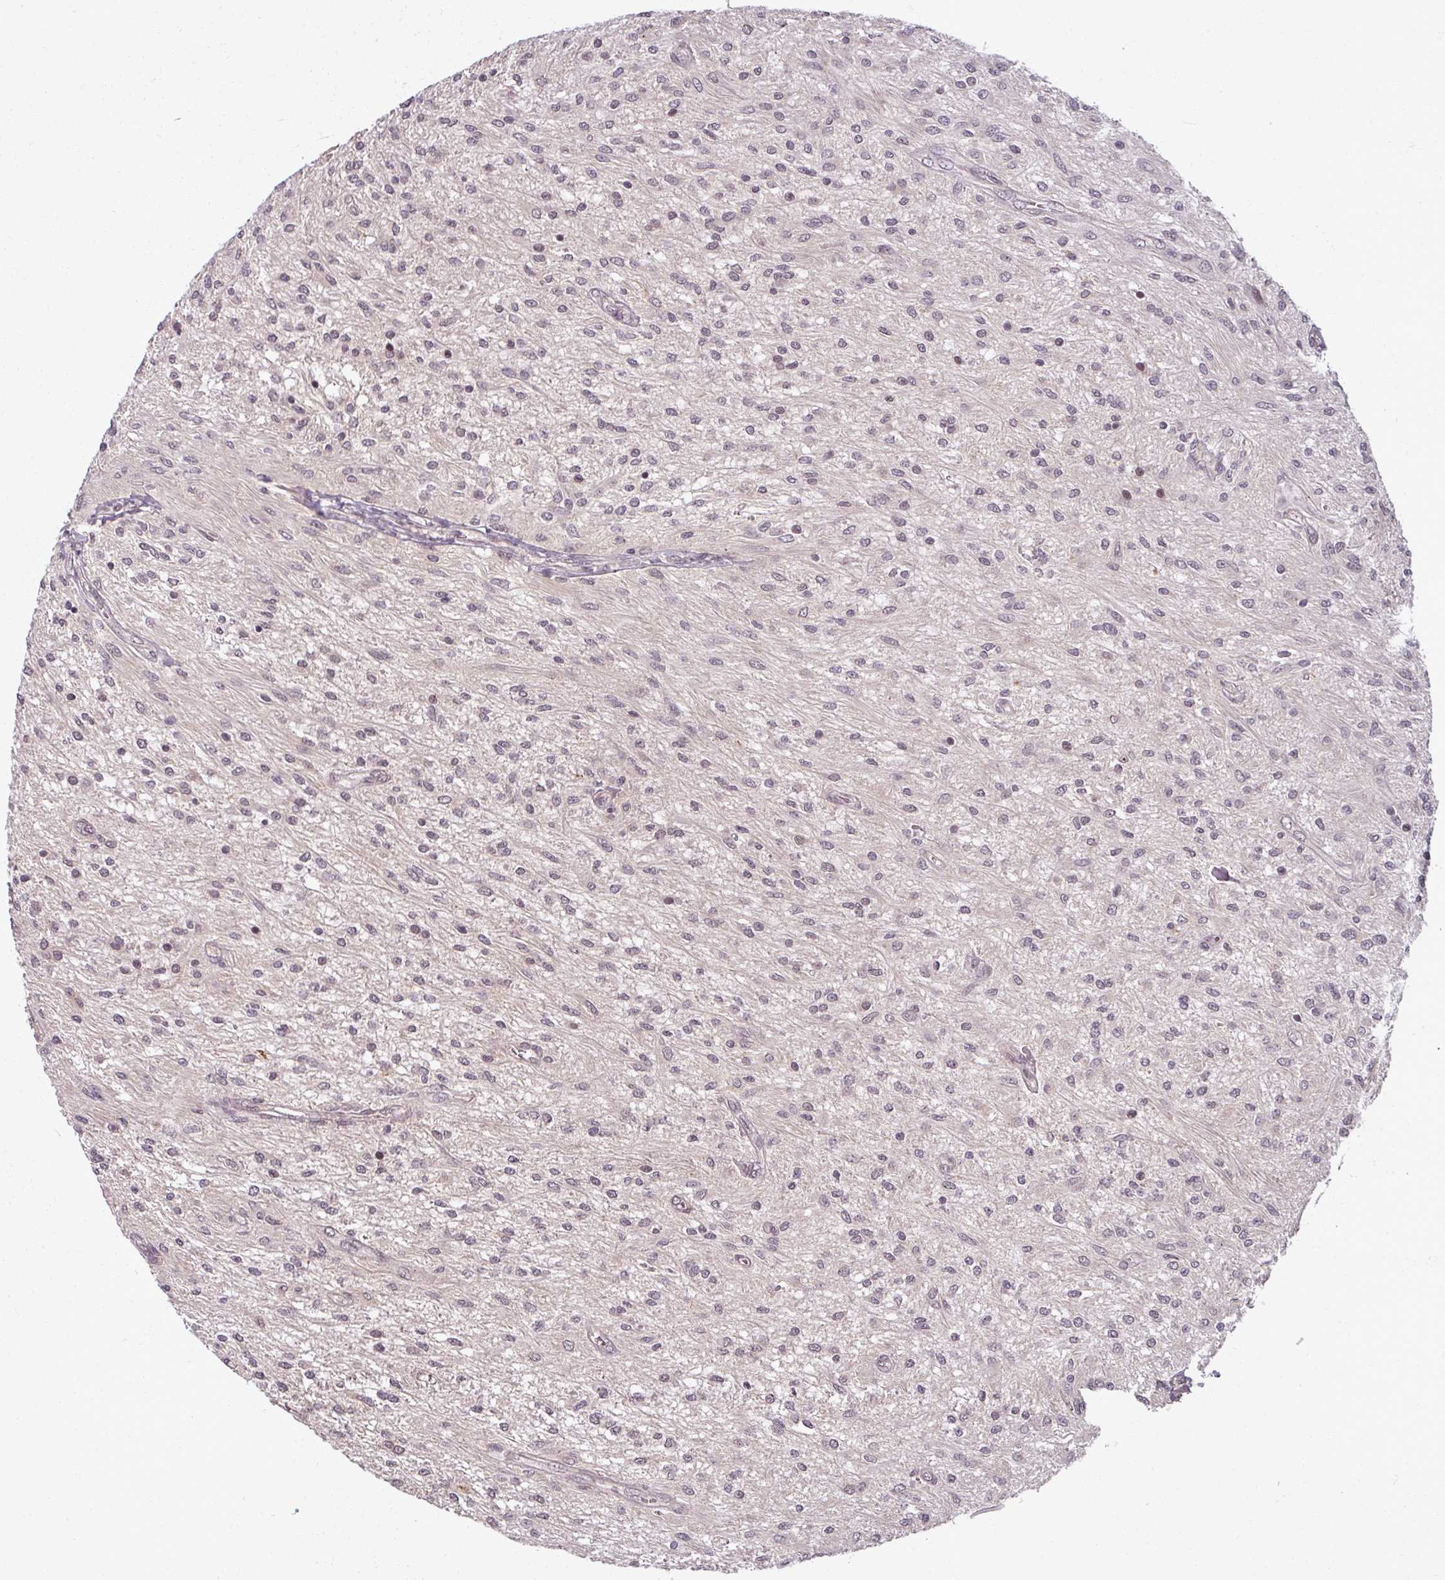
{"staining": {"intensity": "negative", "quantity": "none", "location": "none"}, "tissue": "glioma", "cell_type": "Tumor cells", "image_type": "cancer", "snomed": [{"axis": "morphology", "description": "Glioma, malignant, Low grade"}, {"axis": "topography", "description": "Cerebellum"}], "caption": "An immunohistochemistry (IHC) histopathology image of malignant low-grade glioma is shown. There is no staining in tumor cells of malignant low-grade glioma. Brightfield microscopy of immunohistochemistry stained with DAB (3,3'-diaminobenzidine) (brown) and hematoxylin (blue), captured at high magnification.", "gene": "POLR2G", "patient": {"sex": "female", "age": 14}}